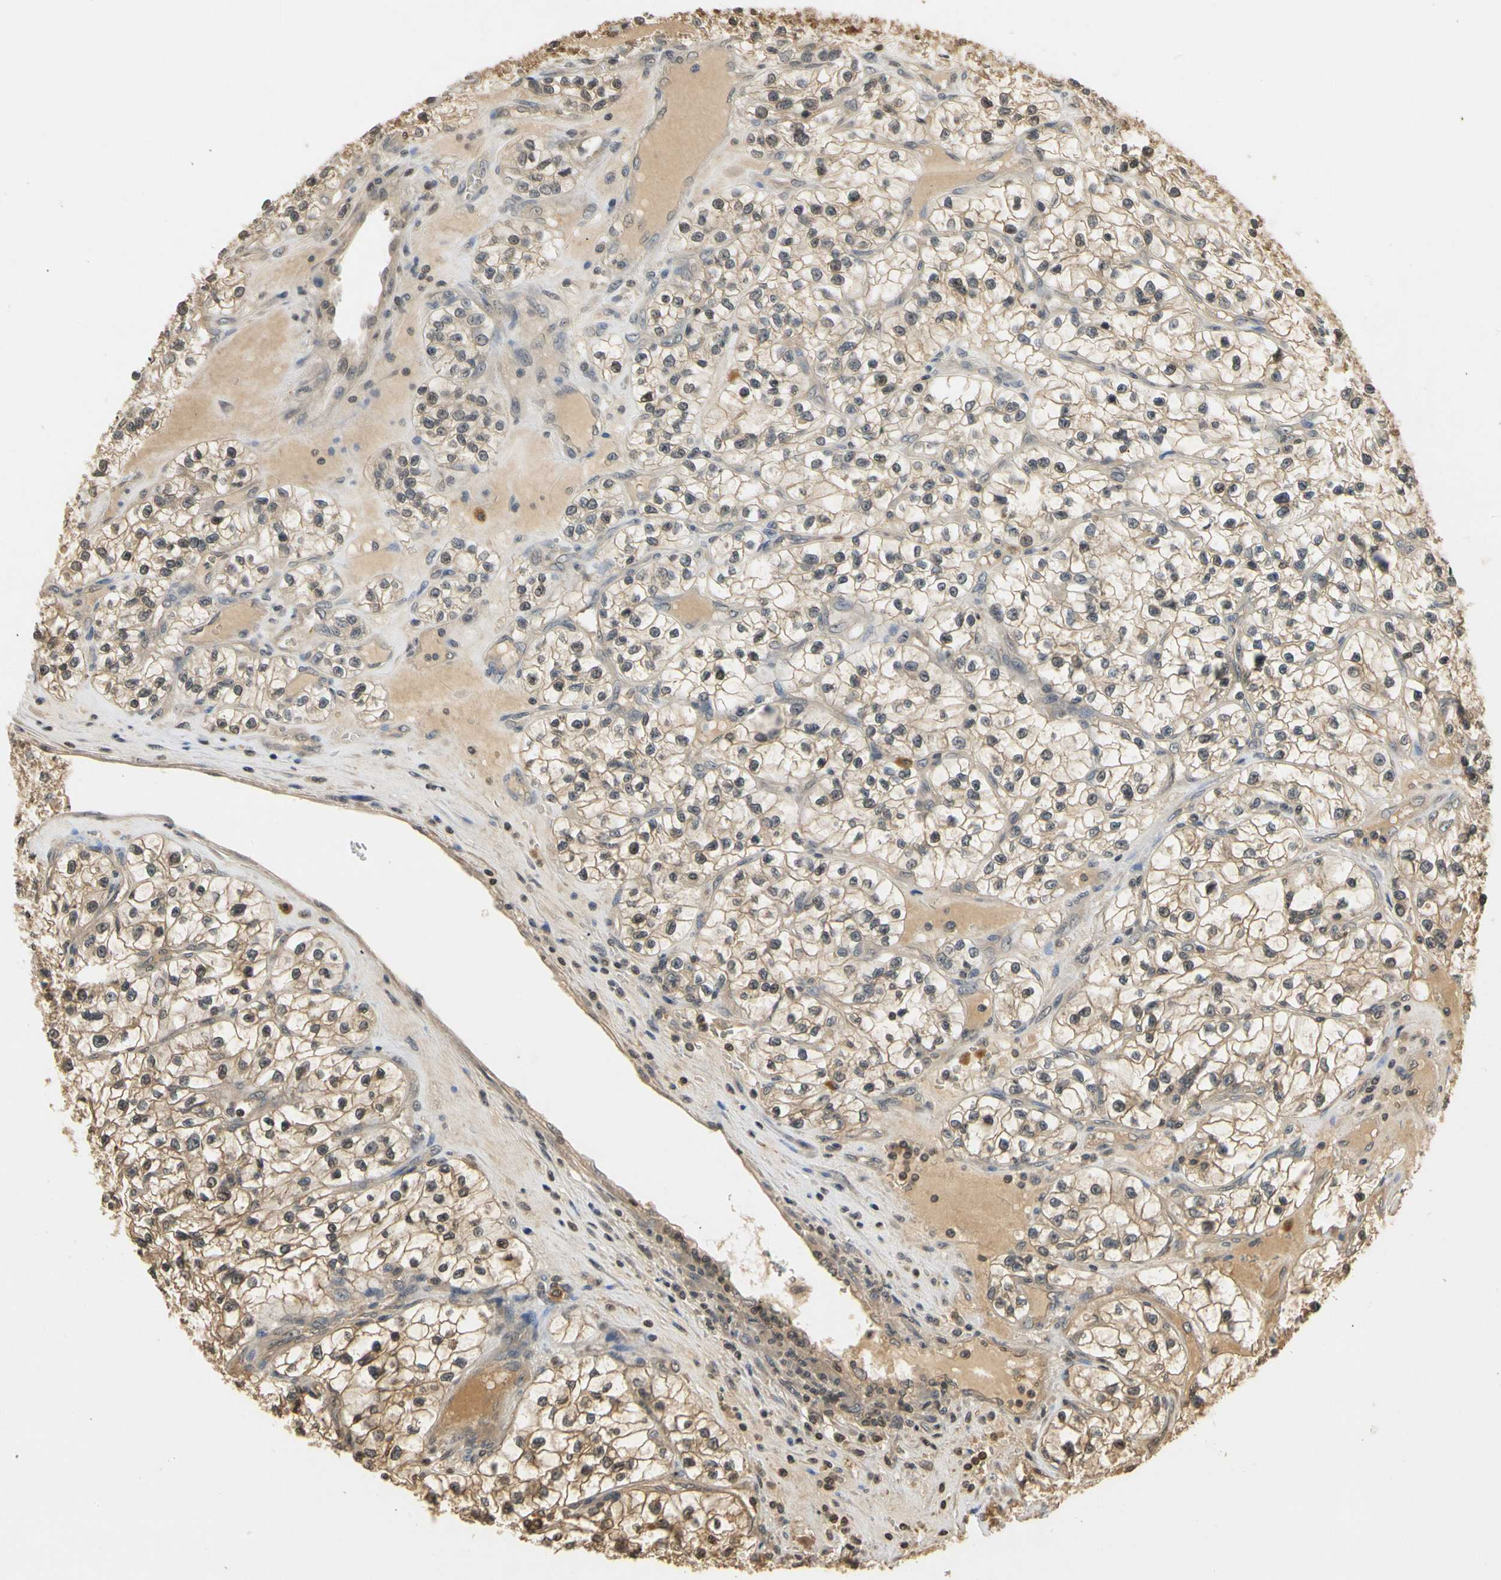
{"staining": {"intensity": "moderate", "quantity": ">75%", "location": "cytoplasmic/membranous,nuclear"}, "tissue": "renal cancer", "cell_type": "Tumor cells", "image_type": "cancer", "snomed": [{"axis": "morphology", "description": "Adenocarcinoma, NOS"}, {"axis": "topography", "description": "Kidney"}], "caption": "This histopathology image shows IHC staining of human renal cancer (adenocarcinoma), with medium moderate cytoplasmic/membranous and nuclear positivity in approximately >75% of tumor cells.", "gene": "SOD1", "patient": {"sex": "female", "age": 57}}